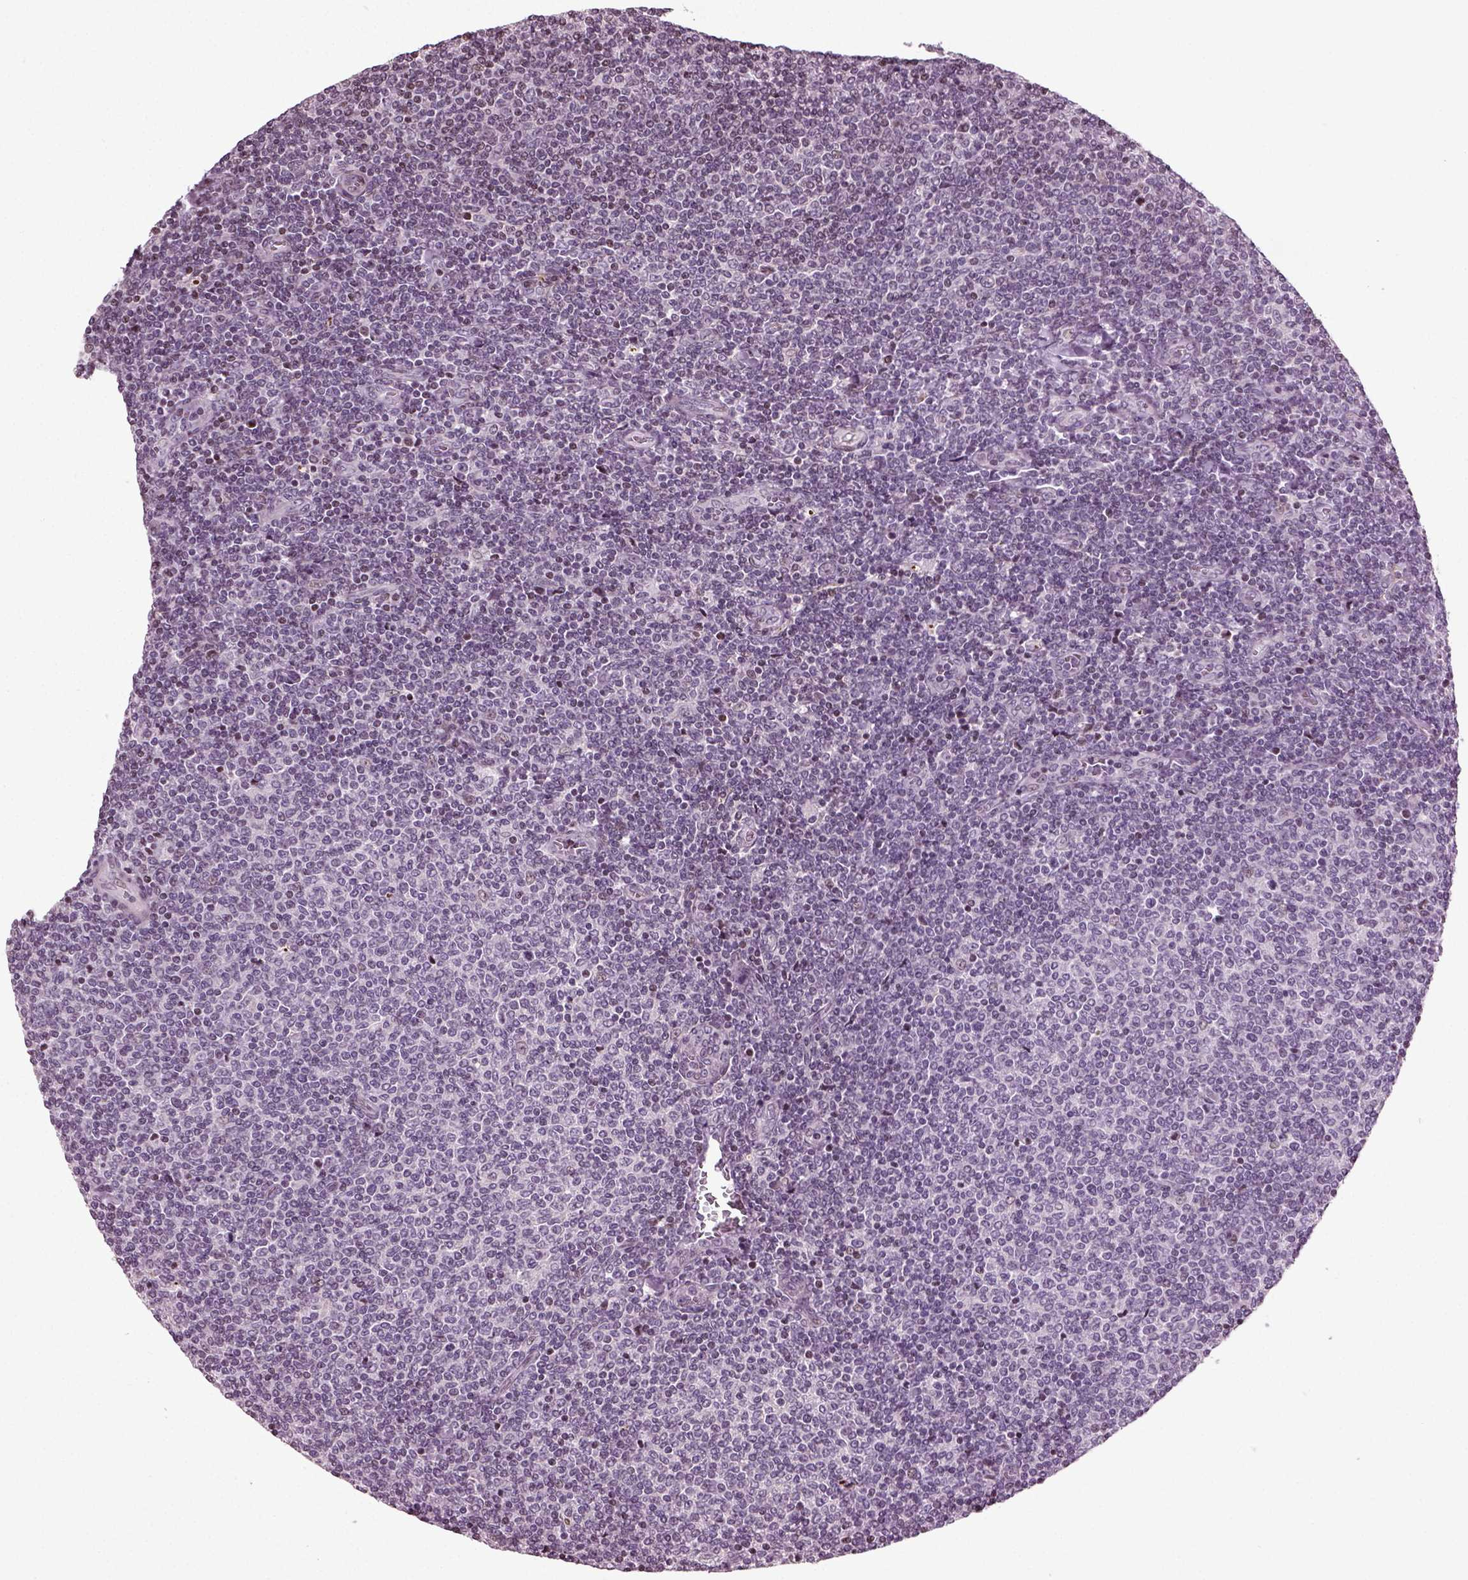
{"staining": {"intensity": "negative", "quantity": "none", "location": "none"}, "tissue": "lymphoma", "cell_type": "Tumor cells", "image_type": "cancer", "snomed": [{"axis": "morphology", "description": "Malignant lymphoma, non-Hodgkin's type, Low grade"}, {"axis": "topography", "description": "Lymph node"}], "caption": "Photomicrograph shows no protein positivity in tumor cells of lymphoma tissue.", "gene": "HEYL", "patient": {"sex": "male", "age": 52}}